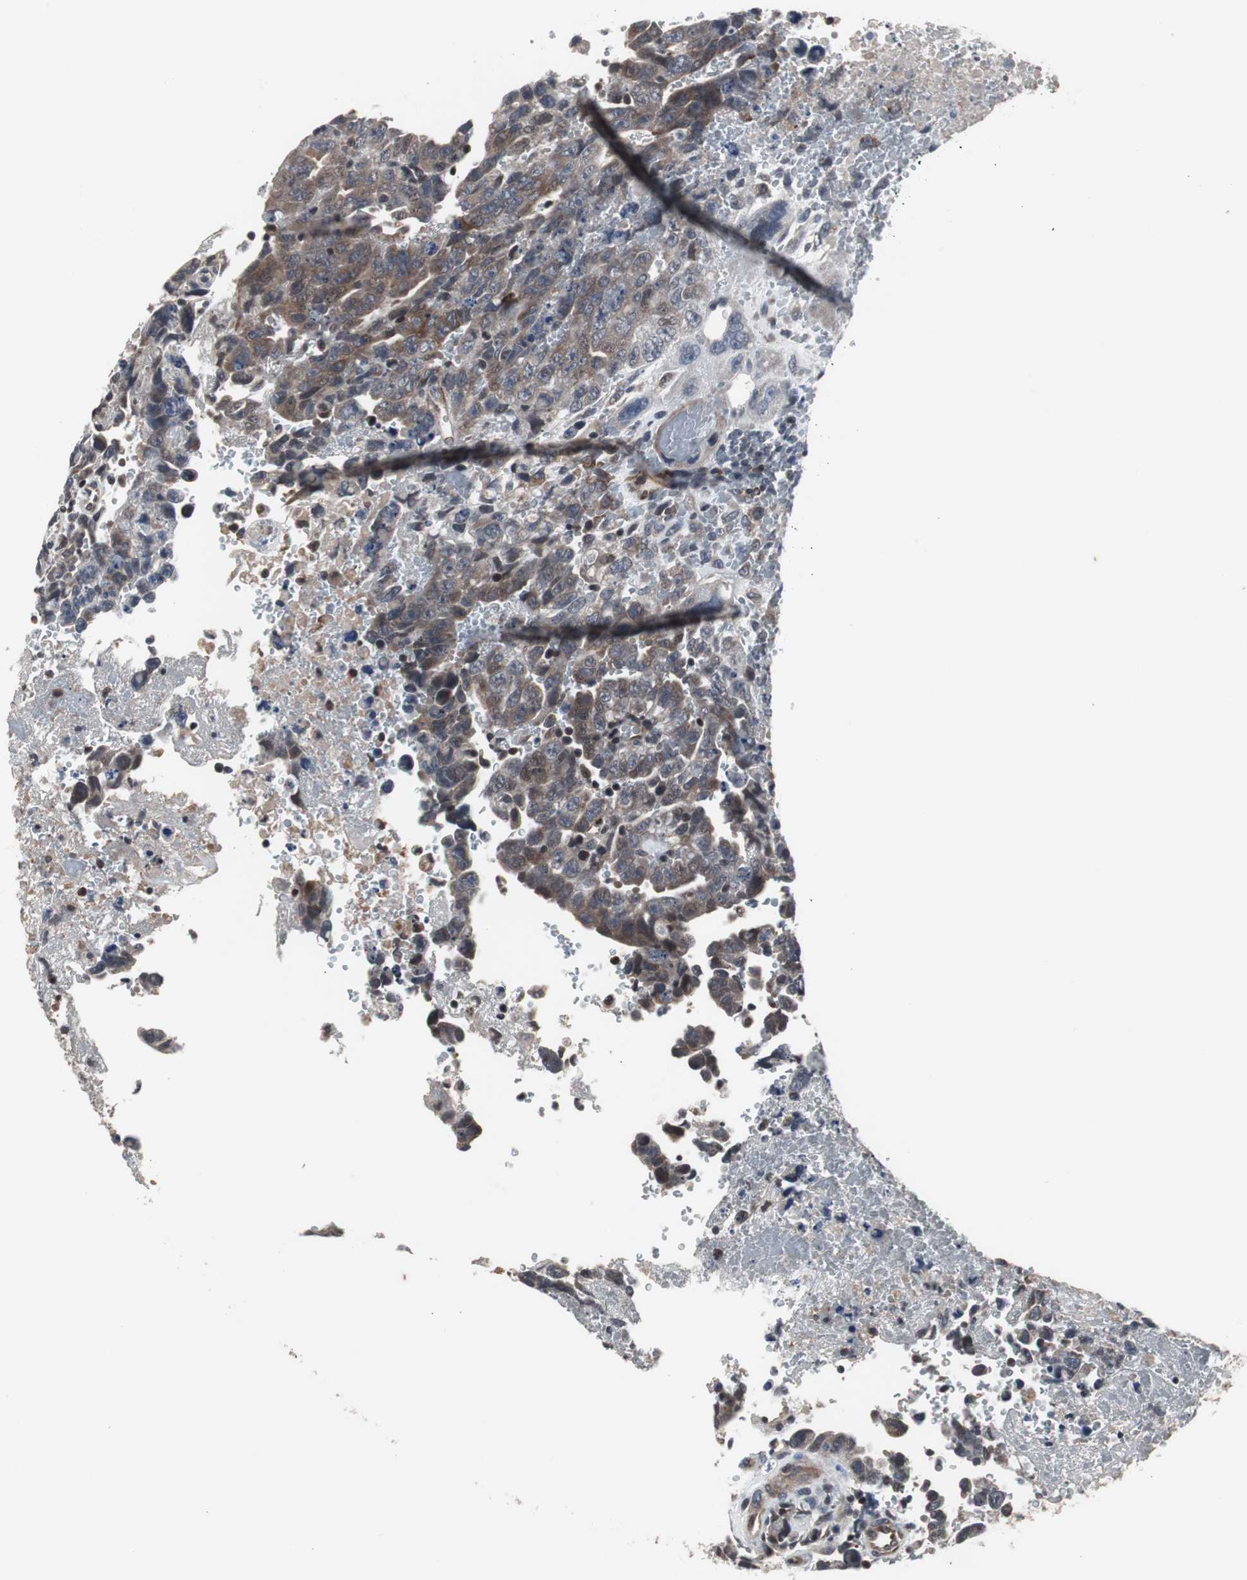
{"staining": {"intensity": "moderate", "quantity": ">75%", "location": "cytoplasmic/membranous"}, "tissue": "testis cancer", "cell_type": "Tumor cells", "image_type": "cancer", "snomed": [{"axis": "morphology", "description": "Carcinoma, Embryonal, NOS"}, {"axis": "topography", "description": "Testis"}], "caption": "An immunohistochemistry histopathology image of tumor tissue is shown. Protein staining in brown shows moderate cytoplasmic/membranous positivity in testis cancer within tumor cells.", "gene": "CRADD", "patient": {"sex": "male", "age": 28}}